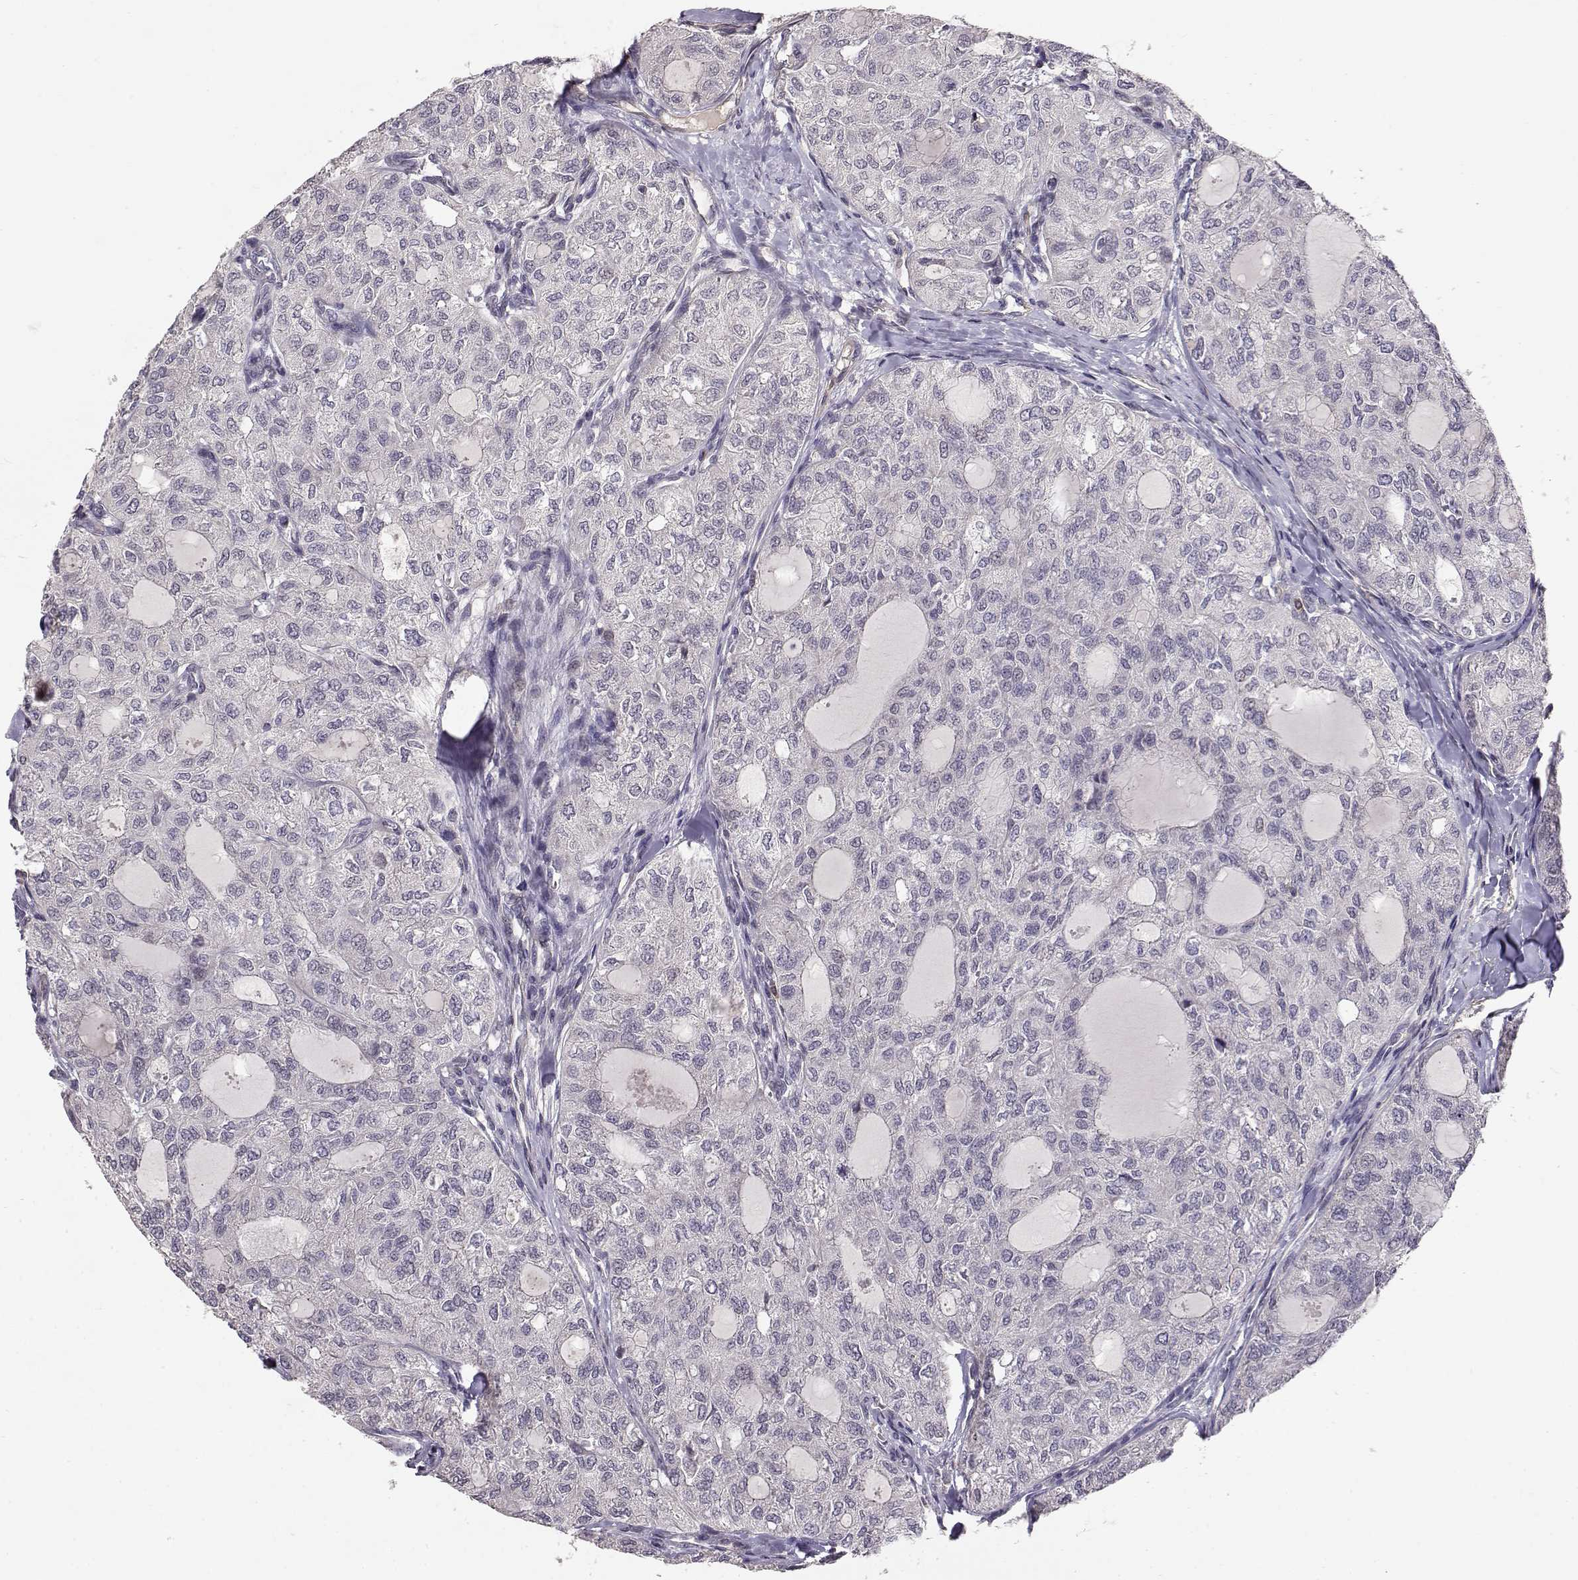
{"staining": {"intensity": "negative", "quantity": "none", "location": "none"}, "tissue": "thyroid cancer", "cell_type": "Tumor cells", "image_type": "cancer", "snomed": [{"axis": "morphology", "description": "Follicular adenoma carcinoma, NOS"}, {"axis": "topography", "description": "Thyroid gland"}], "caption": "Image shows no significant protein staining in tumor cells of follicular adenoma carcinoma (thyroid).", "gene": "IFITM1", "patient": {"sex": "male", "age": 75}}